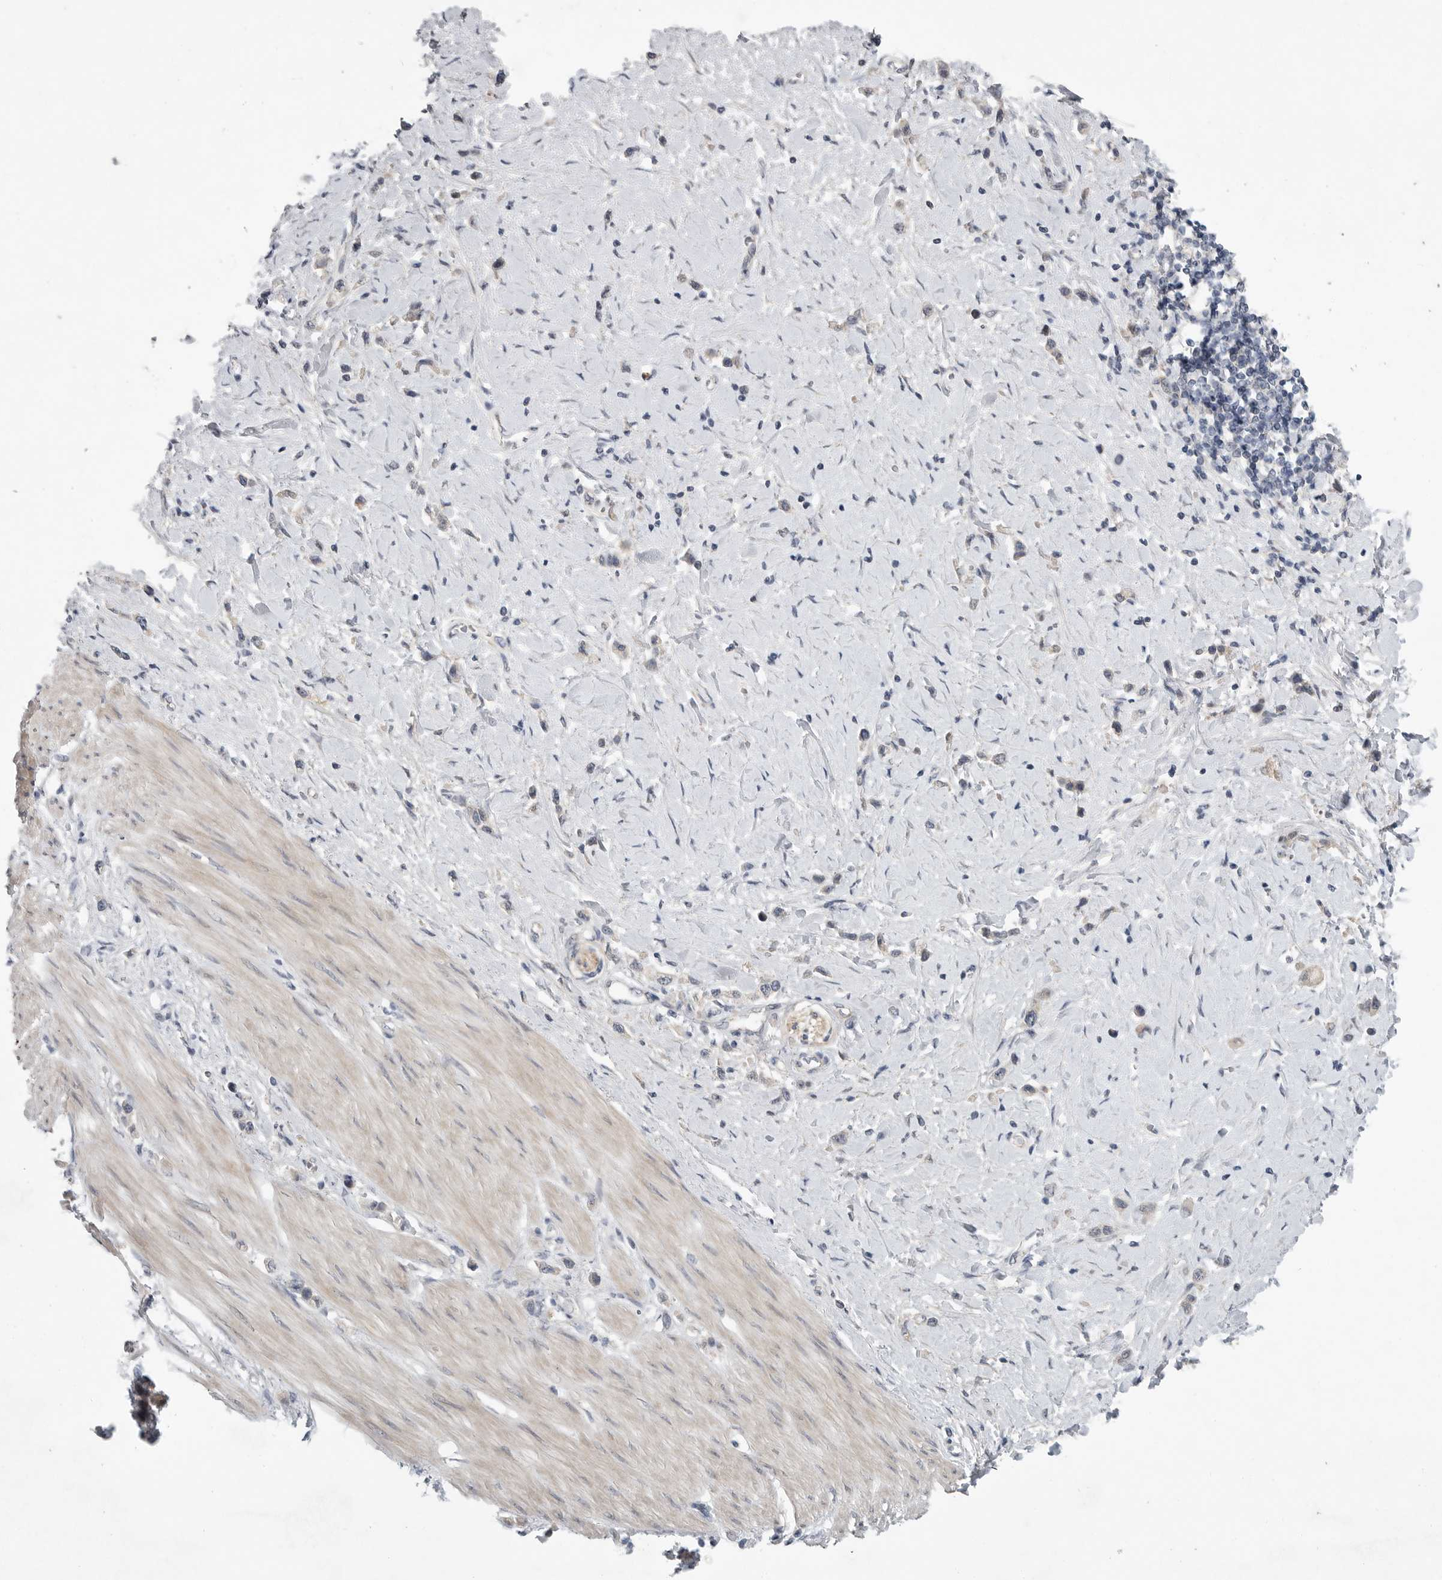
{"staining": {"intensity": "weak", "quantity": "<25%", "location": "cytoplasmic/membranous"}, "tissue": "stomach cancer", "cell_type": "Tumor cells", "image_type": "cancer", "snomed": [{"axis": "morphology", "description": "Adenocarcinoma, NOS"}, {"axis": "topography", "description": "Stomach"}], "caption": "Tumor cells show no significant staining in stomach adenocarcinoma. (Brightfield microscopy of DAB immunohistochemistry (IHC) at high magnification).", "gene": "FBXO43", "patient": {"sex": "female", "age": 65}}